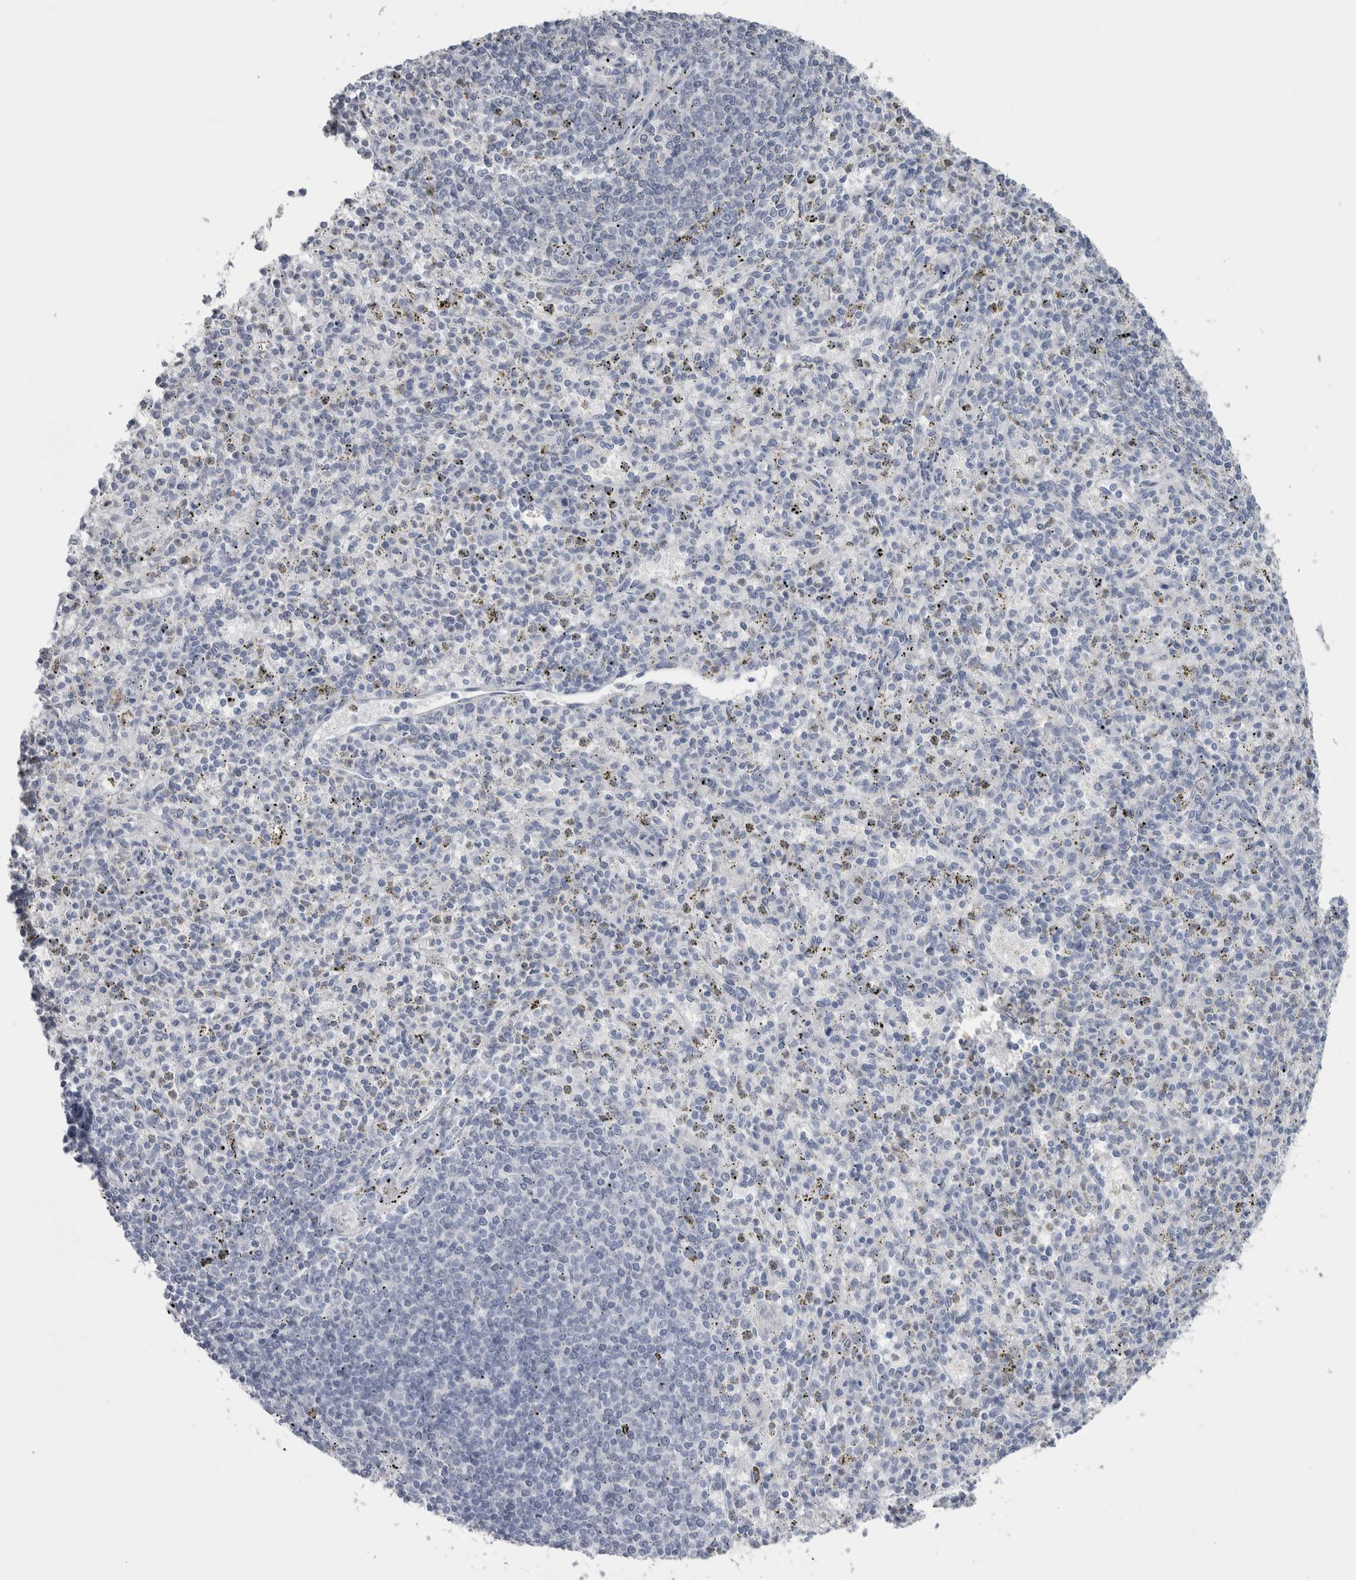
{"staining": {"intensity": "negative", "quantity": "none", "location": "none"}, "tissue": "spleen", "cell_type": "Cells in red pulp", "image_type": "normal", "snomed": [{"axis": "morphology", "description": "Normal tissue, NOS"}, {"axis": "topography", "description": "Spleen"}], "caption": "This image is of unremarkable spleen stained with immunohistochemistry to label a protein in brown with the nuclei are counter-stained blue. There is no positivity in cells in red pulp. (DAB IHC with hematoxylin counter stain).", "gene": "MSMB", "patient": {"sex": "male", "age": 72}}